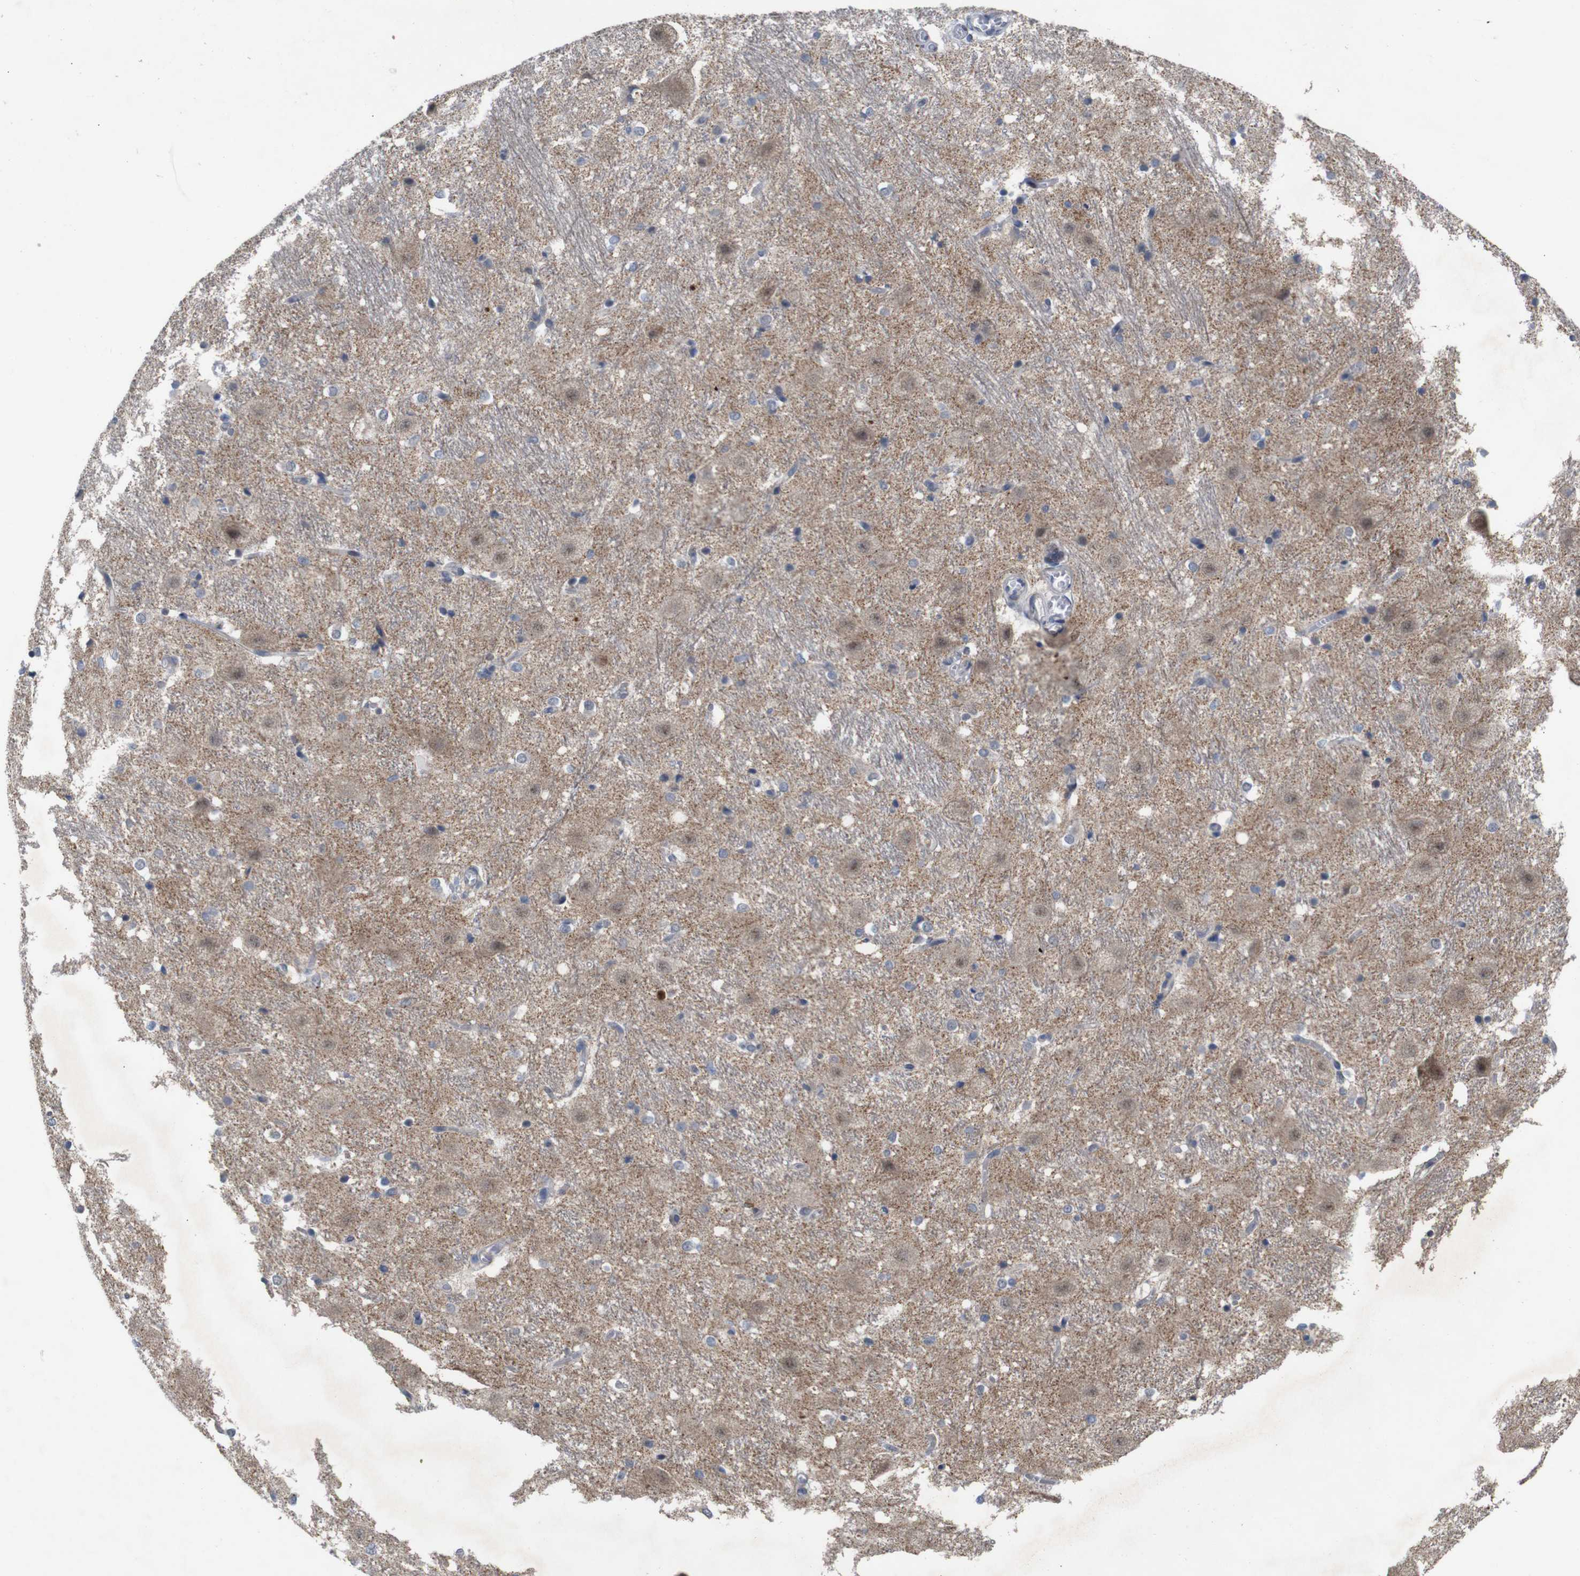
{"staining": {"intensity": "negative", "quantity": "none", "location": "none"}, "tissue": "hippocampus", "cell_type": "Glial cells", "image_type": "normal", "snomed": [{"axis": "morphology", "description": "Normal tissue, NOS"}, {"axis": "topography", "description": "Hippocampus"}], "caption": "Immunohistochemistry photomicrograph of benign hippocampus: human hippocampus stained with DAB displays no significant protein positivity in glial cells. The staining was performed using DAB (3,3'-diaminobenzidine) to visualize the protein expression in brown, while the nuclei were stained in blue with hematoxylin (Magnification: 20x).", "gene": "ATP7B", "patient": {"sex": "female", "age": 19}}